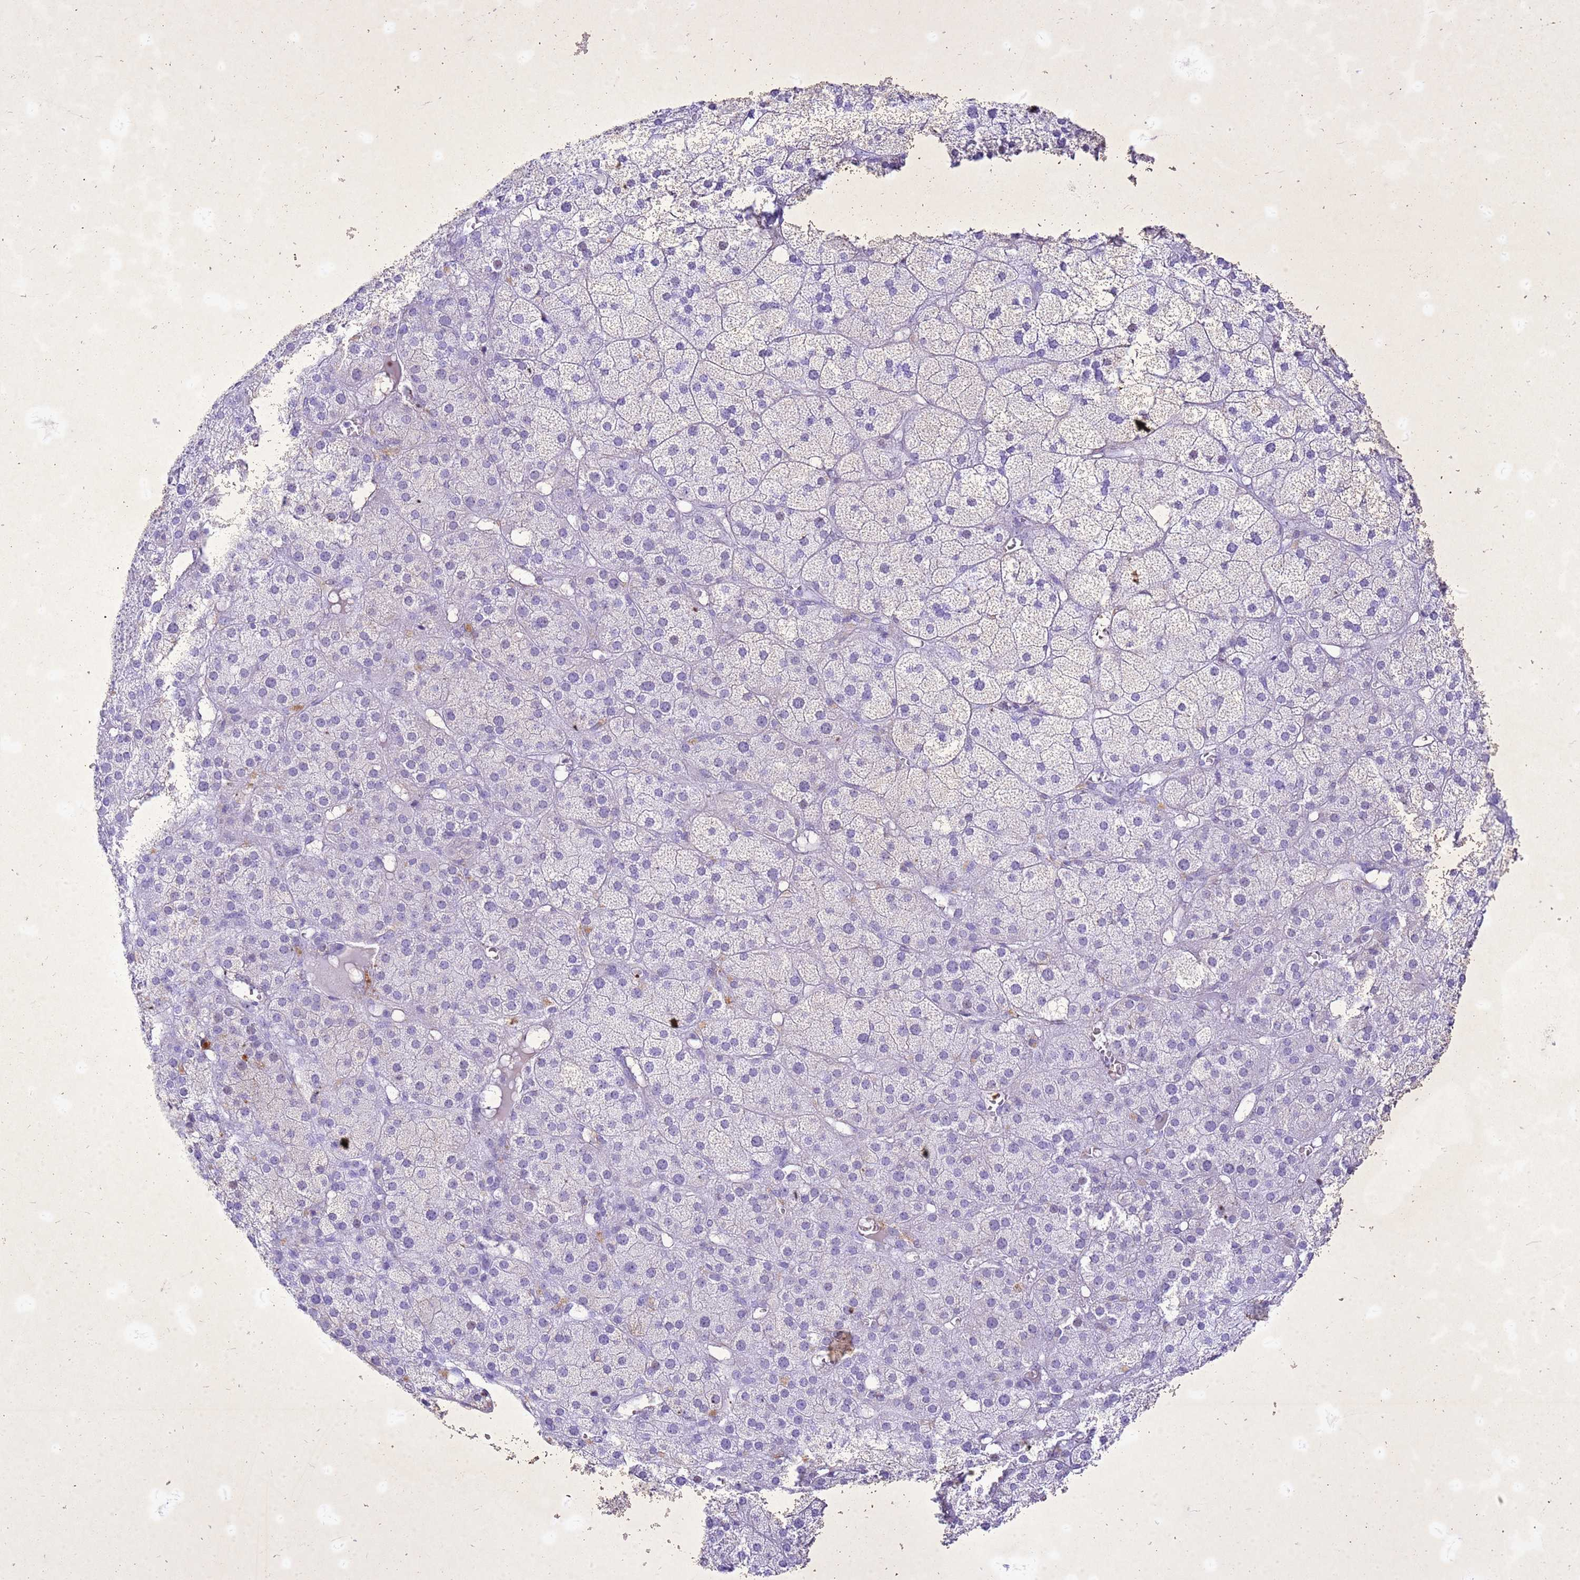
{"staining": {"intensity": "negative", "quantity": "none", "location": "none"}, "tissue": "adrenal gland", "cell_type": "Glandular cells", "image_type": "normal", "snomed": [{"axis": "morphology", "description": "Normal tissue, NOS"}, {"axis": "topography", "description": "Adrenal gland"}], "caption": "Human adrenal gland stained for a protein using immunohistochemistry displays no positivity in glandular cells.", "gene": "COPS9", "patient": {"sex": "female", "age": 61}}